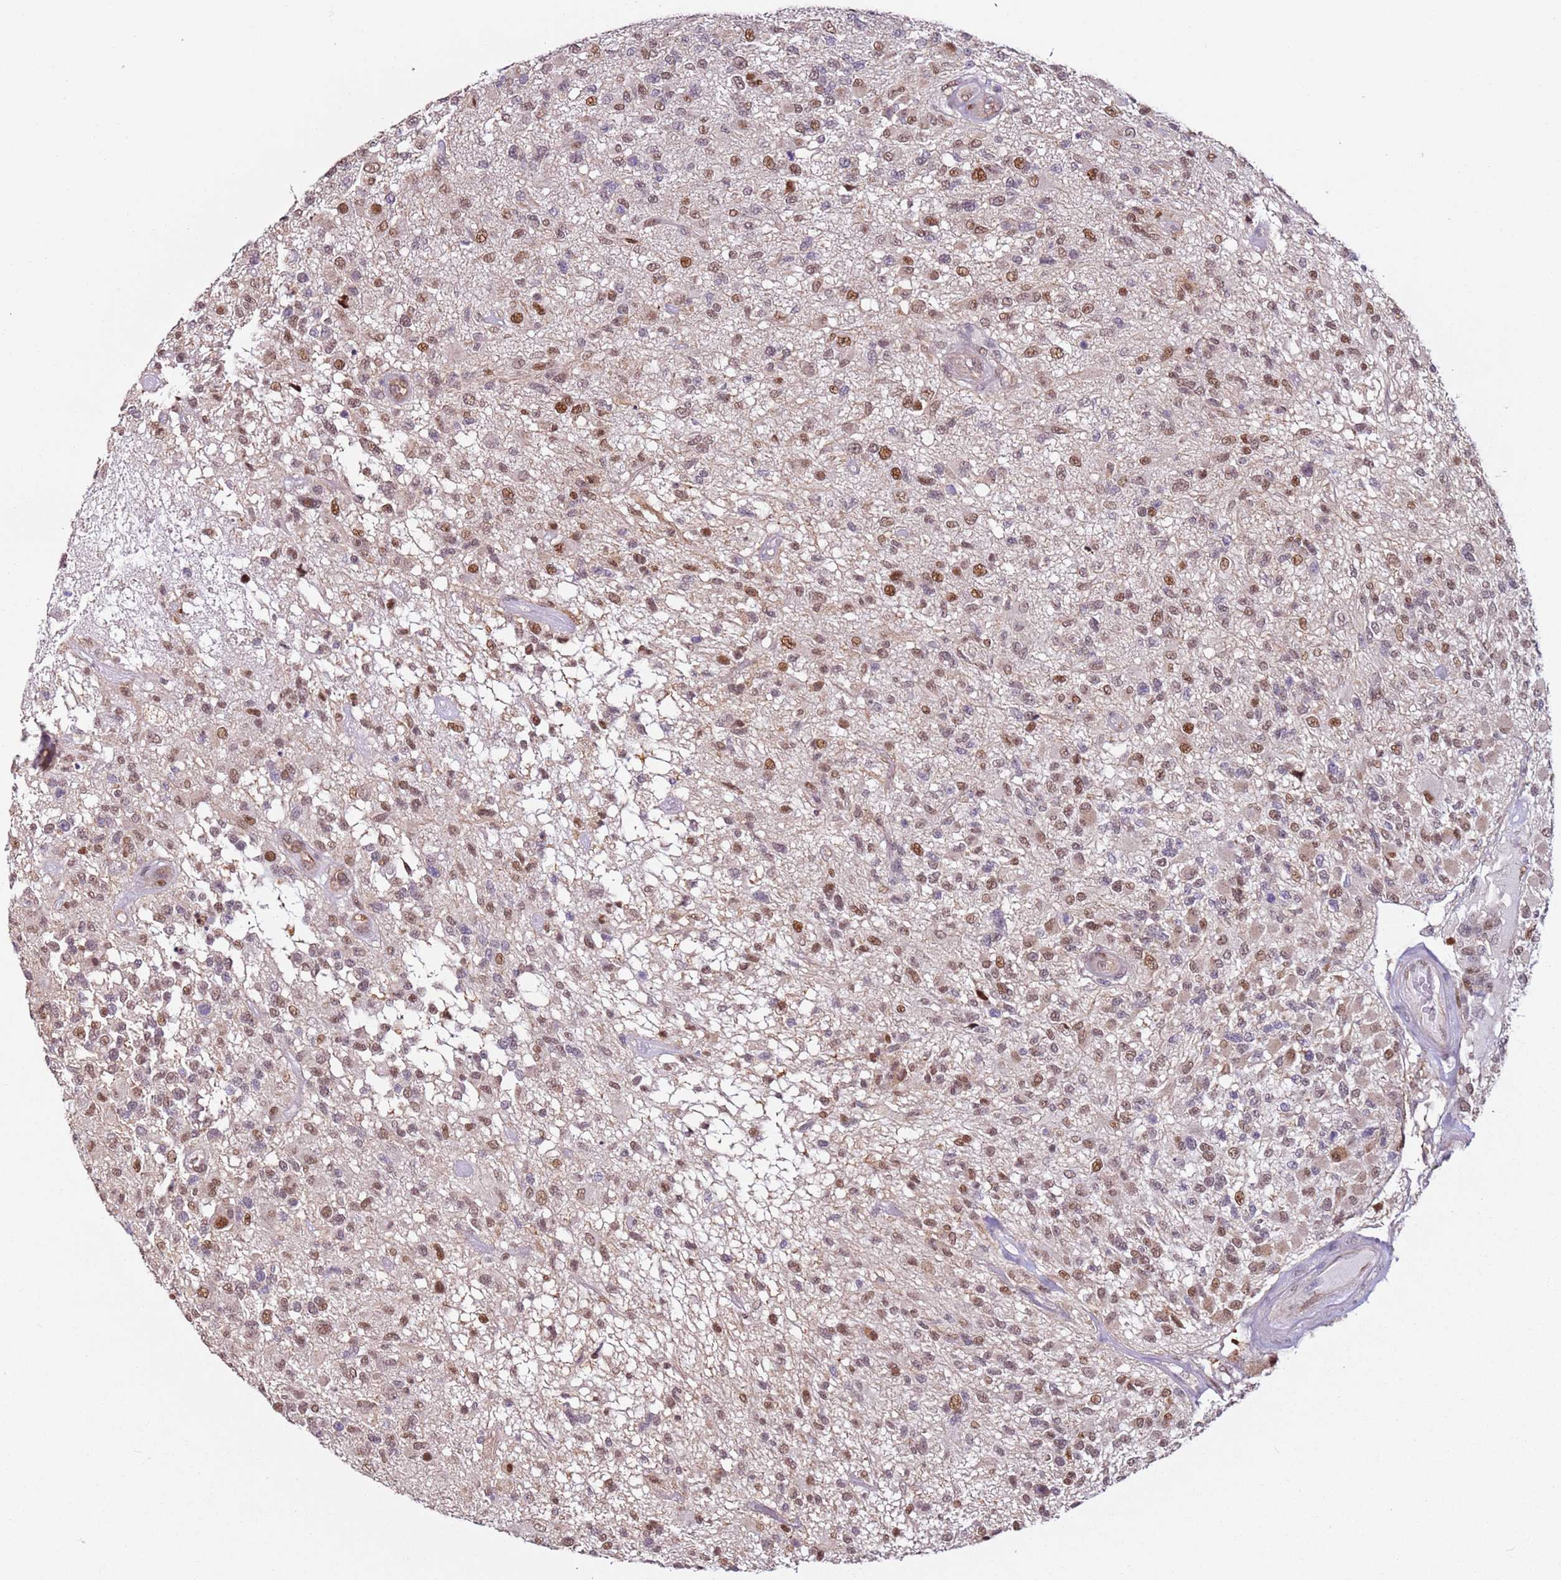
{"staining": {"intensity": "moderate", "quantity": ">75%", "location": "nuclear"}, "tissue": "glioma", "cell_type": "Tumor cells", "image_type": "cancer", "snomed": [{"axis": "morphology", "description": "Glioma, malignant, High grade"}, {"axis": "morphology", "description": "Glioblastoma, NOS"}, {"axis": "topography", "description": "Brain"}], "caption": "Immunohistochemical staining of malignant glioma (high-grade) demonstrates medium levels of moderate nuclear positivity in about >75% of tumor cells.", "gene": "PSMD4", "patient": {"sex": "male", "age": 60}}